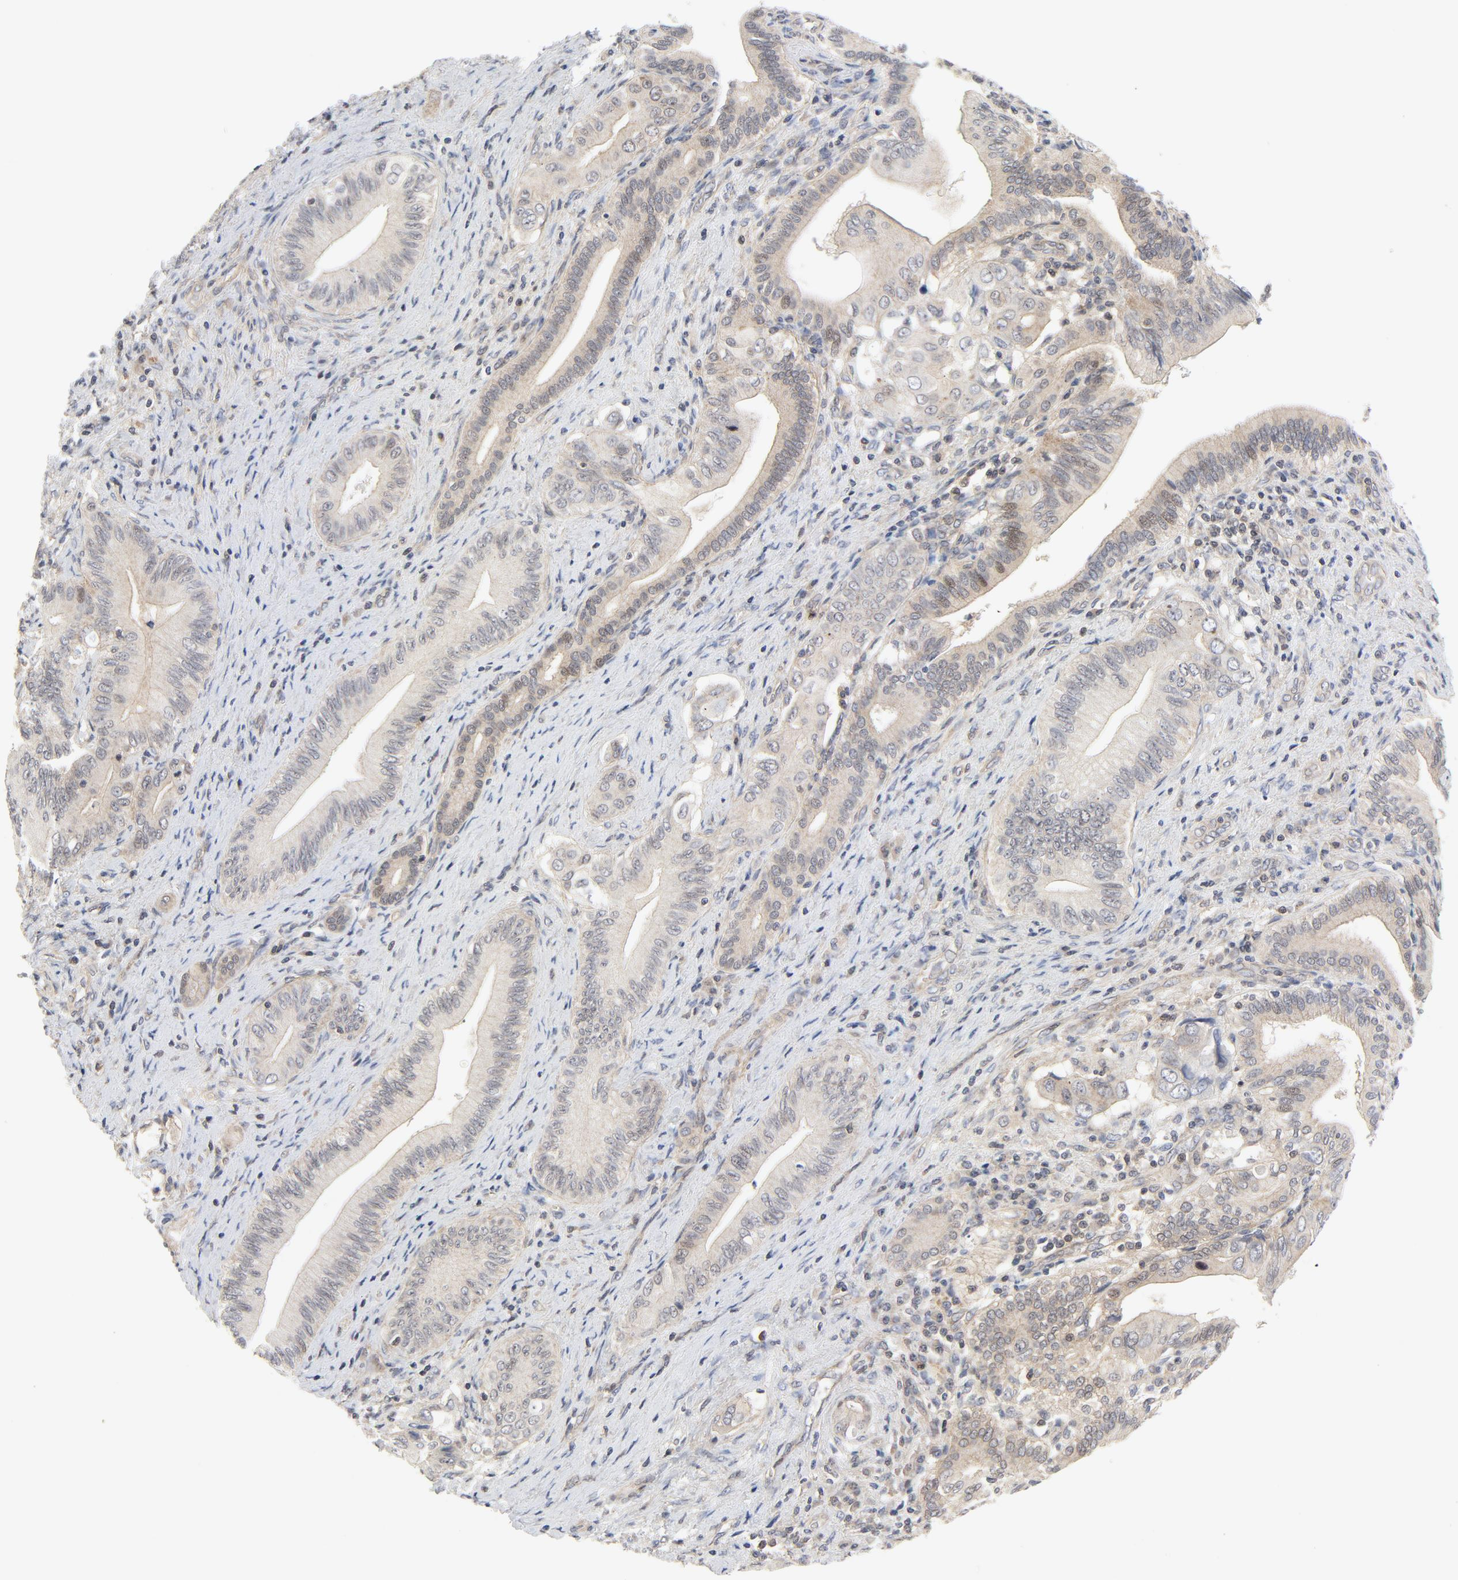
{"staining": {"intensity": "weak", "quantity": "25%-75%", "location": "cytoplasmic/membranous"}, "tissue": "liver cancer", "cell_type": "Tumor cells", "image_type": "cancer", "snomed": [{"axis": "morphology", "description": "Cholangiocarcinoma"}, {"axis": "topography", "description": "Liver"}], "caption": "Weak cytoplasmic/membranous positivity for a protein is appreciated in about 25%-75% of tumor cells of liver cancer using IHC.", "gene": "MAP2K7", "patient": {"sex": "male", "age": 58}}